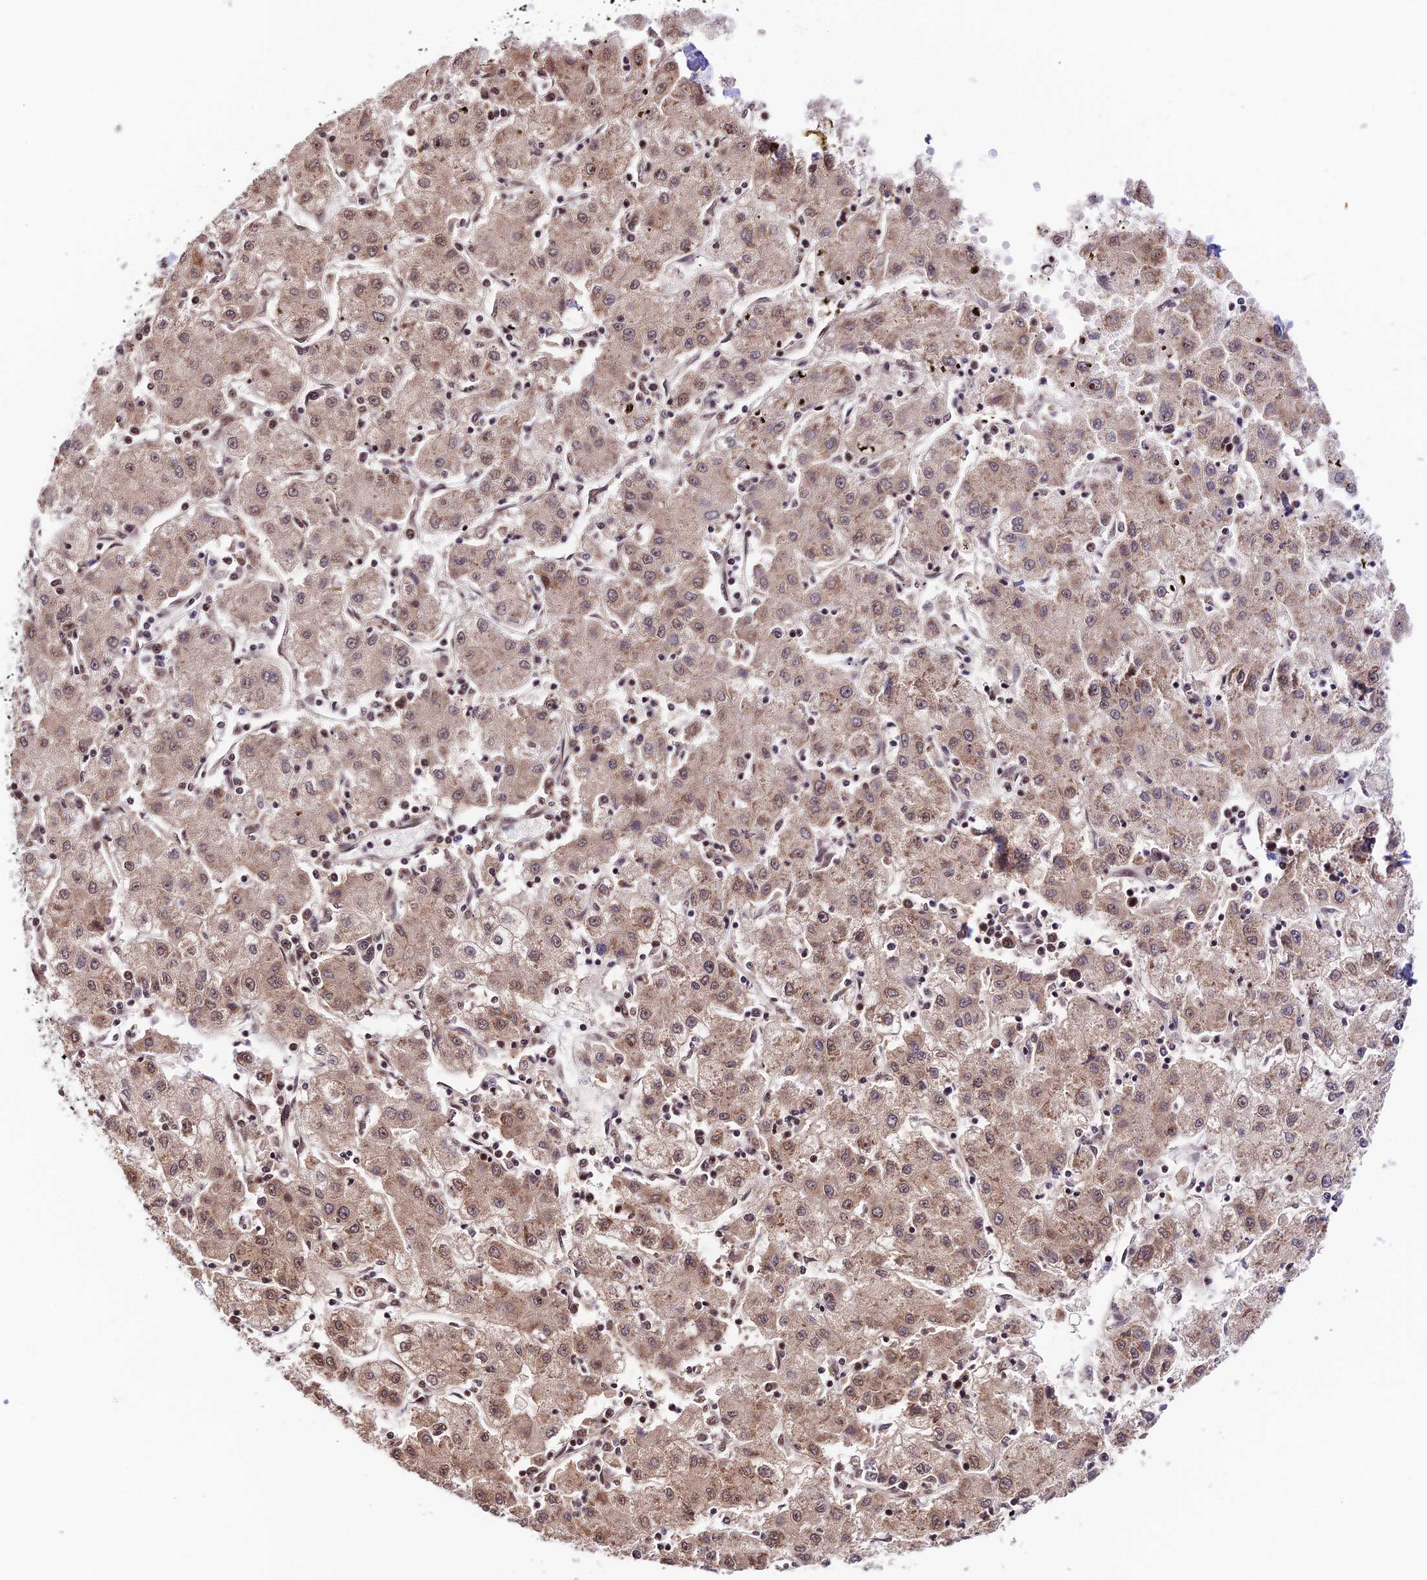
{"staining": {"intensity": "weak", "quantity": ">75%", "location": "cytoplasmic/membranous,nuclear"}, "tissue": "liver cancer", "cell_type": "Tumor cells", "image_type": "cancer", "snomed": [{"axis": "morphology", "description": "Carcinoma, Hepatocellular, NOS"}, {"axis": "topography", "description": "Liver"}], "caption": "An image of human liver hepatocellular carcinoma stained for a protein shows weak cytoplasmic/membranous and nuclear brown staining in tumor cells. (Brightfield microscopy of DAB IHC at high magnification).", "gene": "RBM42", "patient": {"sex": "male", "age": 72}}